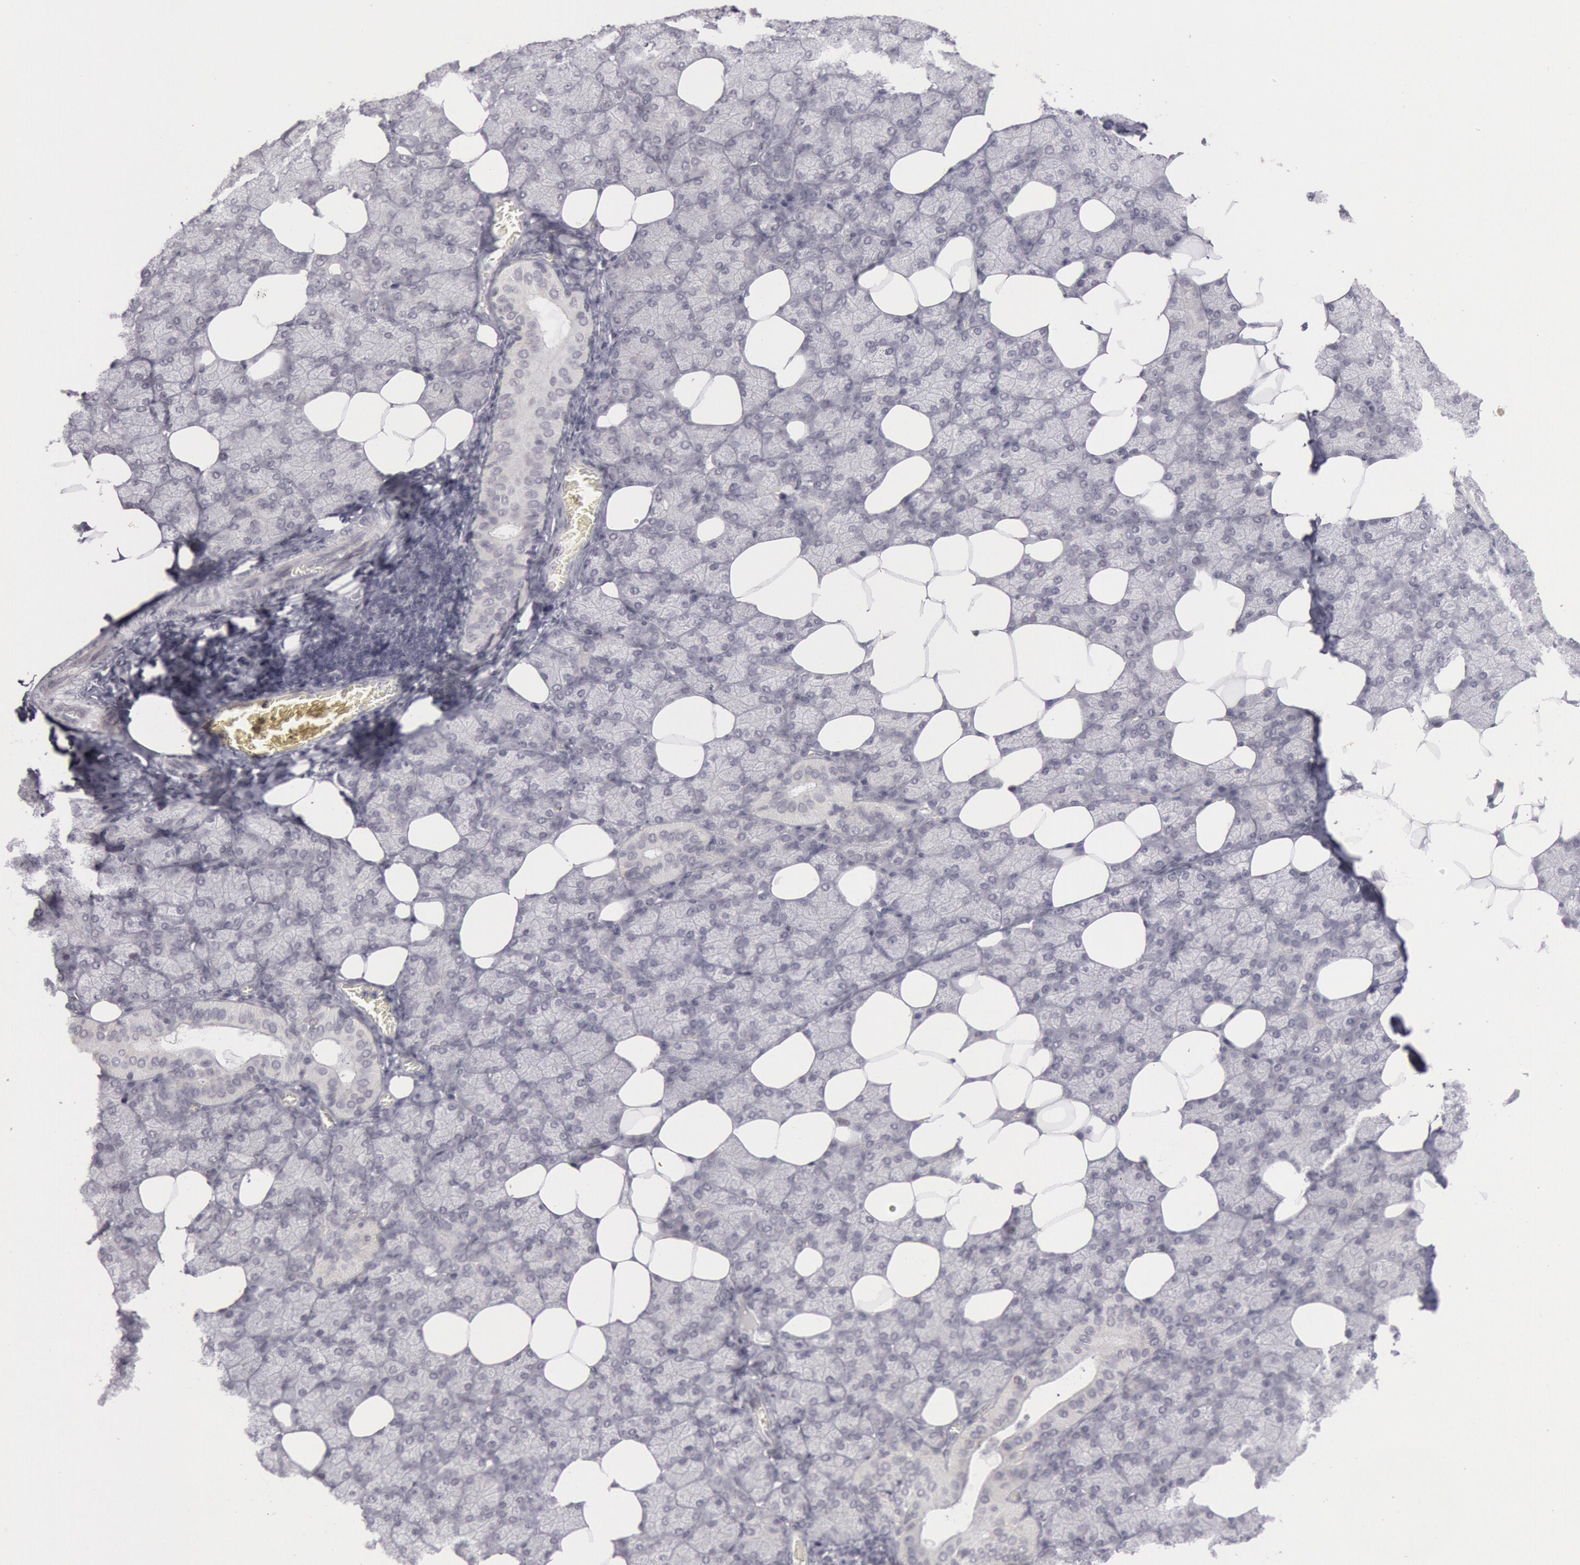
{"staining": {"intensity": "weak", "quantity": "25%-75%", "location": "cytoplasmic/membranous"}, "tissue": "salivary gland", "cell_type": "Glandular cells", "image_type": "normal", "snomed": [{"axis": "morphology", "description": "Normal tissue, NOS"}, {"axis": "topography", "description": "Lymph node"}, {"axis": "topography", "description": "Salivary gland"}], "caption": "Protein analysis of normal salivary gland demonstrates weak cytoplasmic/membranous expression in about 25%-75% of glandular cells.", "gene": "JOSD1", "patient": {"sex": "male", "age": 8}}